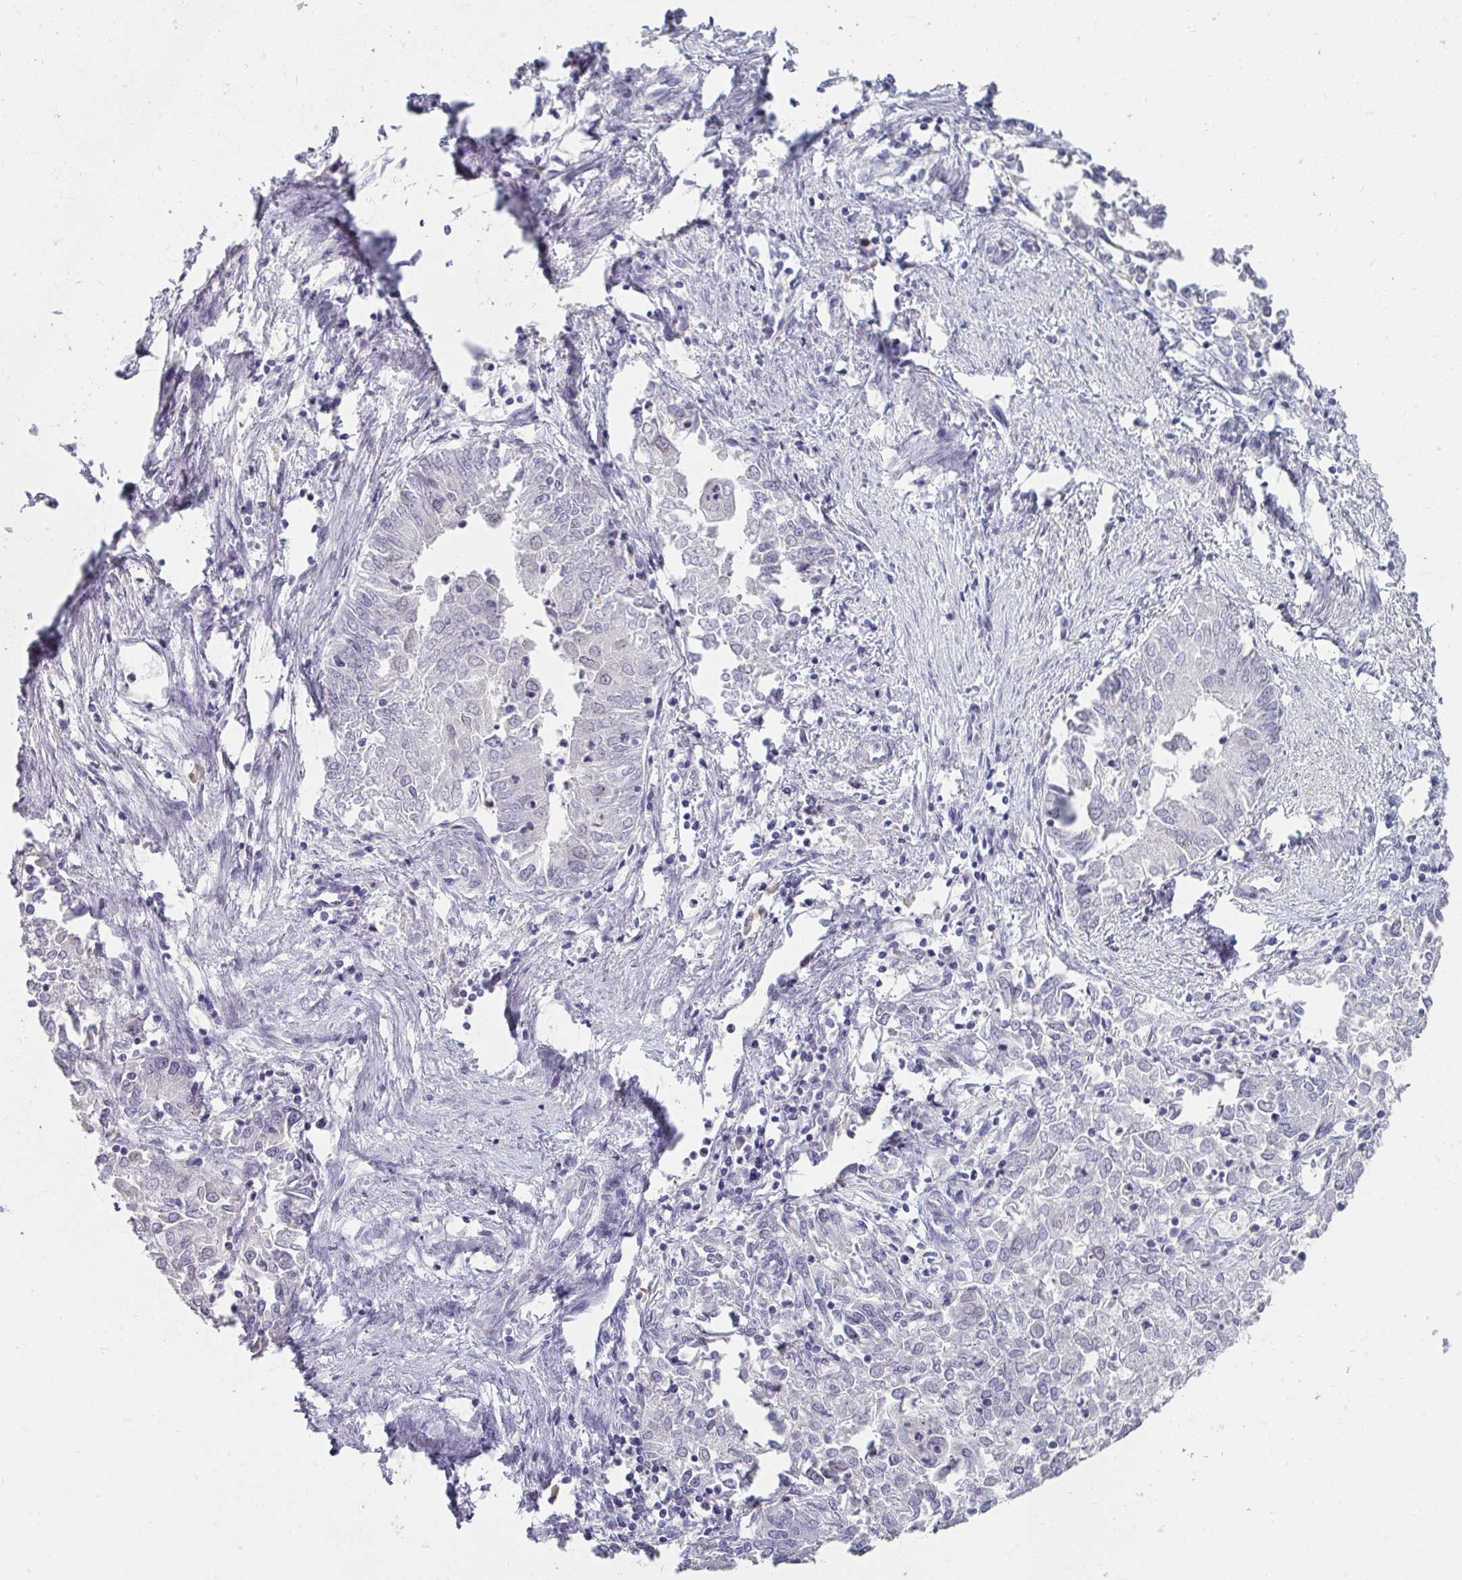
{"staining": {"intensity": "negative", "quantity": "none", "location": "none"}, "tissue": "endometrial cancer", "cell_type": "Tumor cells", "image_type": "cancer", "snomed": [{"axis": "morphology", "description": "Adenocarcinoma, NOS"}, {"axis": "topography", "description": "Endometrium"}], "caption": "This micrograph is of adenocarcinoma (endometrial) stained with immunohistochemistry (IHC) to label a protein in brown with the nuclei are counter-stained blue. There is no staining in tumor cells.", "gene": "NUP133", "patient": {"sex": "female", "age": 57}}